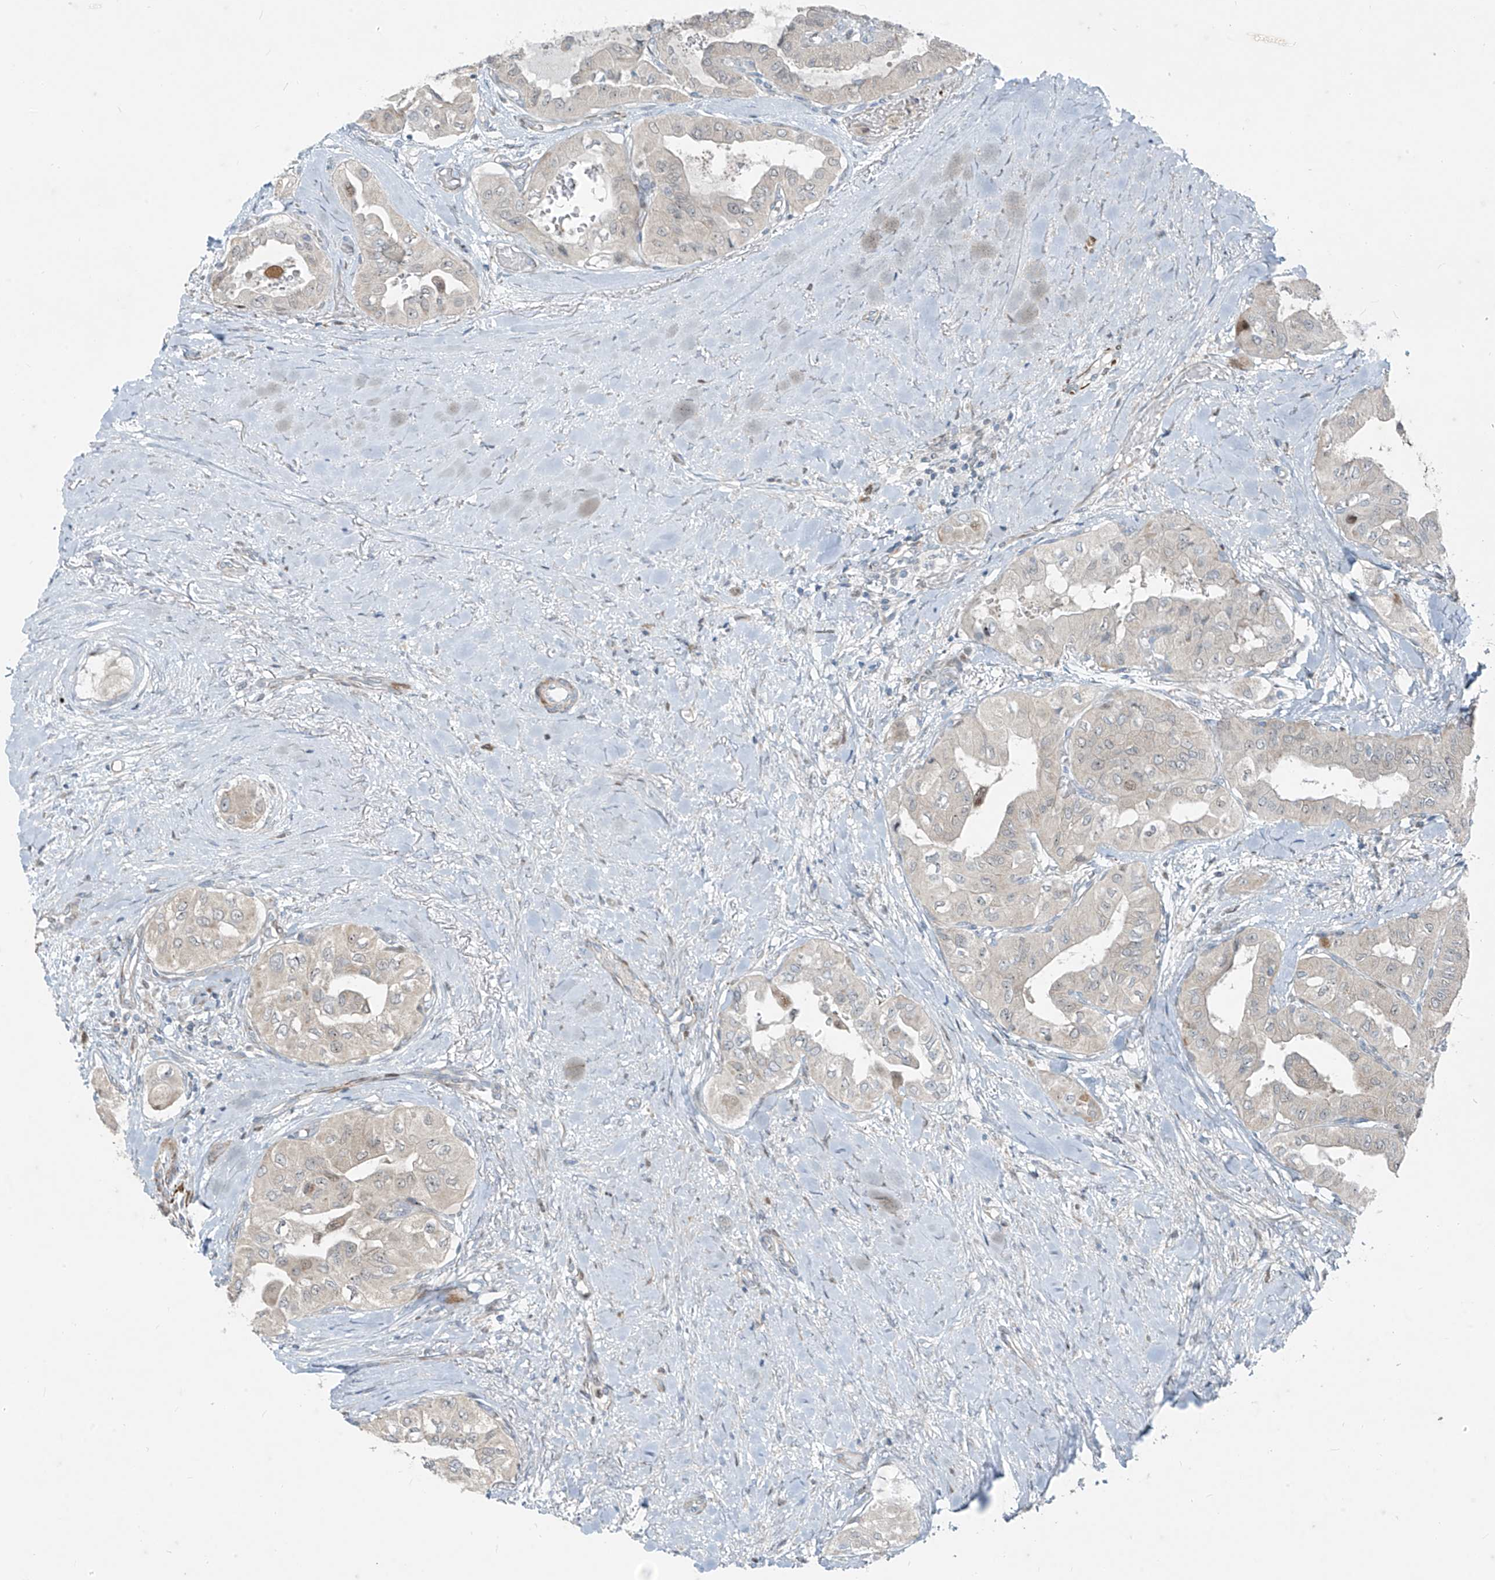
{"staining": {"intensity": "weak", "quantity": "<25%", "location": "nuclear"}, "tissue": "thyroid cancer", "cell_type": "Tumor cells", "image_type": "cancer", "snomed": [{"axis": "morphology", "description": "Papillary adenocarcinoma, NOS"}, {"axis": "topography", "description": "Thyroid gland"}], "caption": "This image is of thyroid papillary adenocarcinoma stained with IHC to label a protein in brown with the nuclei are counter-stained blue. There is no expression in tumor cells. The staining was performed using DAB to visualize the protein expression in brown, while the nuclei were stained in blue with hematoxylin (Magnification: 20x).", "gene": "PPCS", "patient": {"sex": "female", "age": 59}}